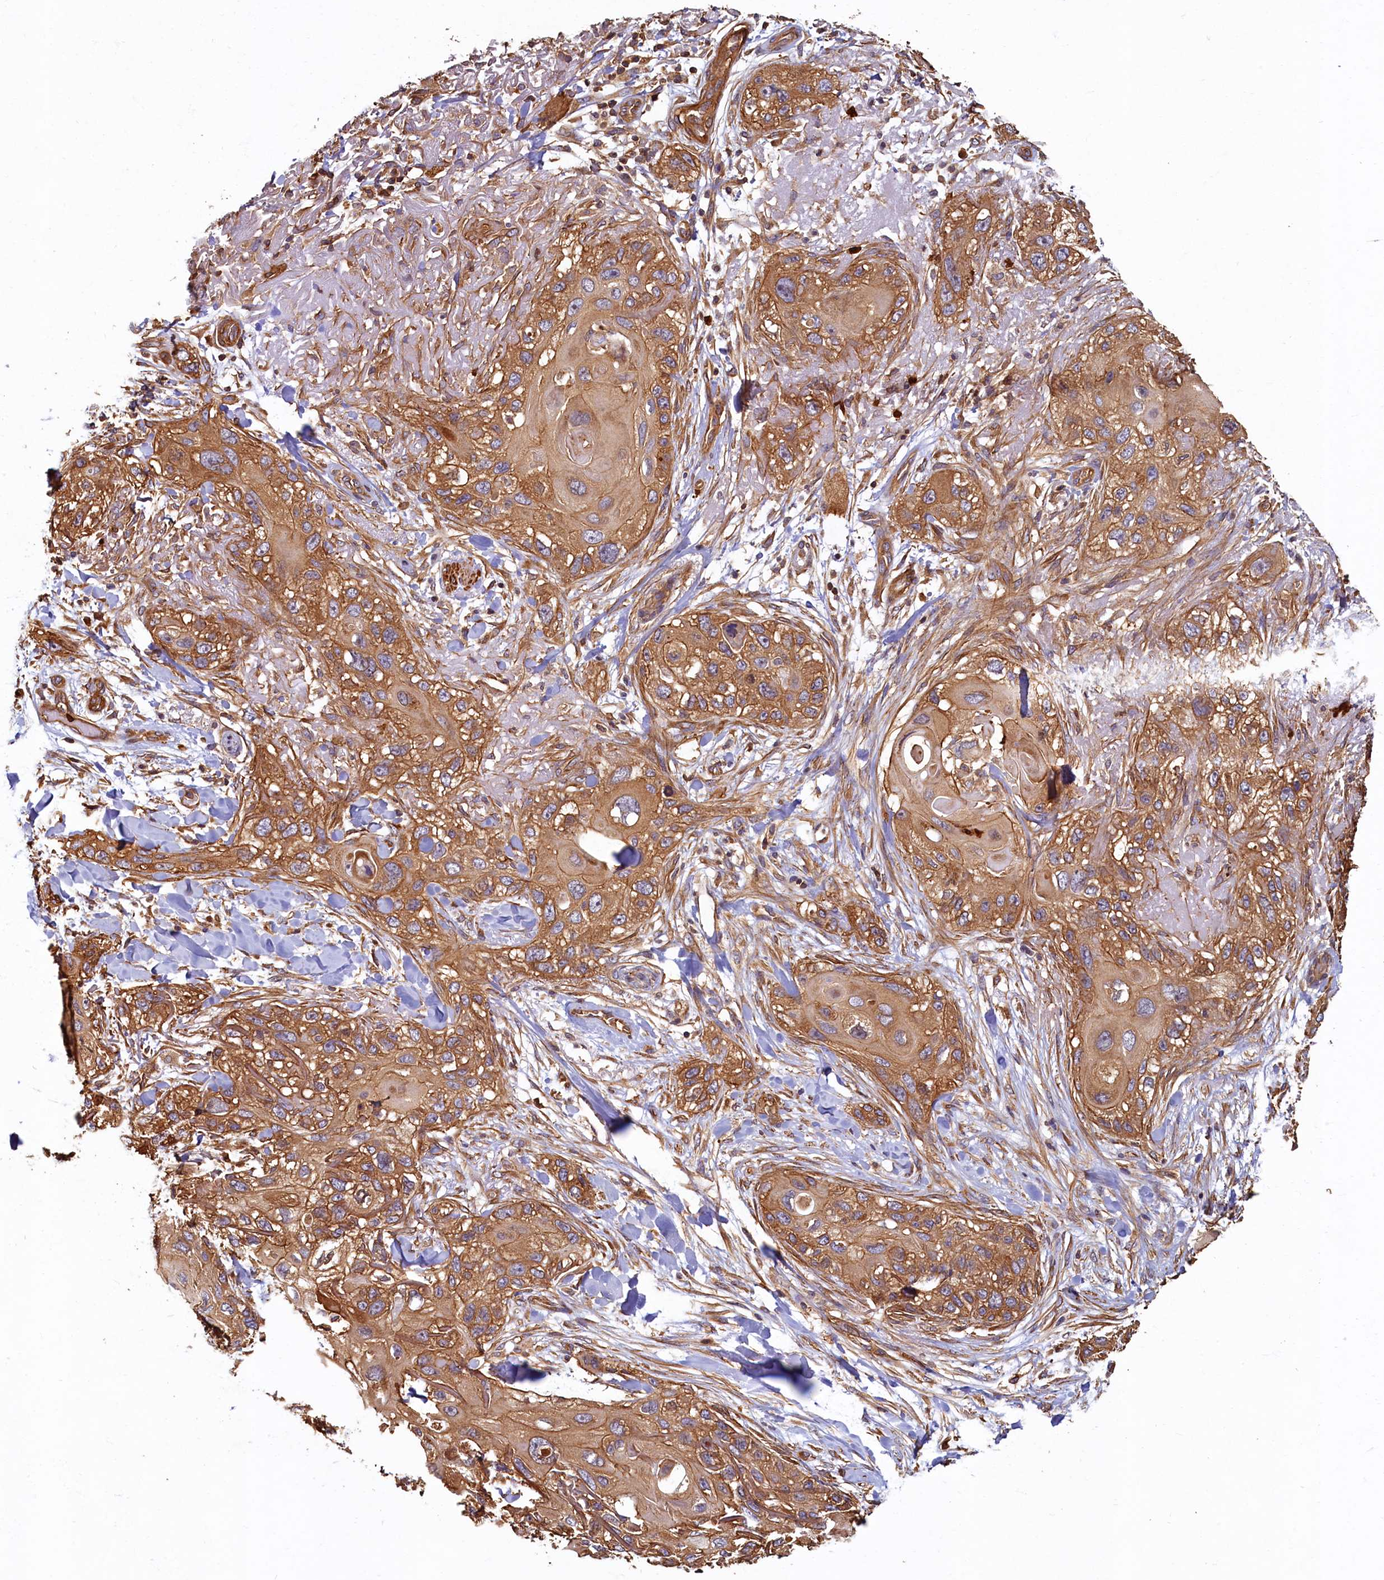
{"staining": {"intensity": "moderate", "quantity": ">75%", "location": "cytoplasmic/membranous"}, "tissue": "skin cancer", "cell_type": "Tumor cells", "image_type": "cancer", "snomed": [{"axis": "morphology", "description": "Normal tissue, NOS"}, {"axis": "morphology", "description": "Squamous cell carcinoma, NOS"}, {"axis": "topography", "description": "Skin"}], "caption": "A histopathology image showing moderate cytoplasmic/membranous expression in about >75% of tumor cells in squamous cell carcinoma (skin), as visualized by brown immunohistochemical staining.", "gene": "CCDC102B", "patient": {"sex": "male", "age": 72}}